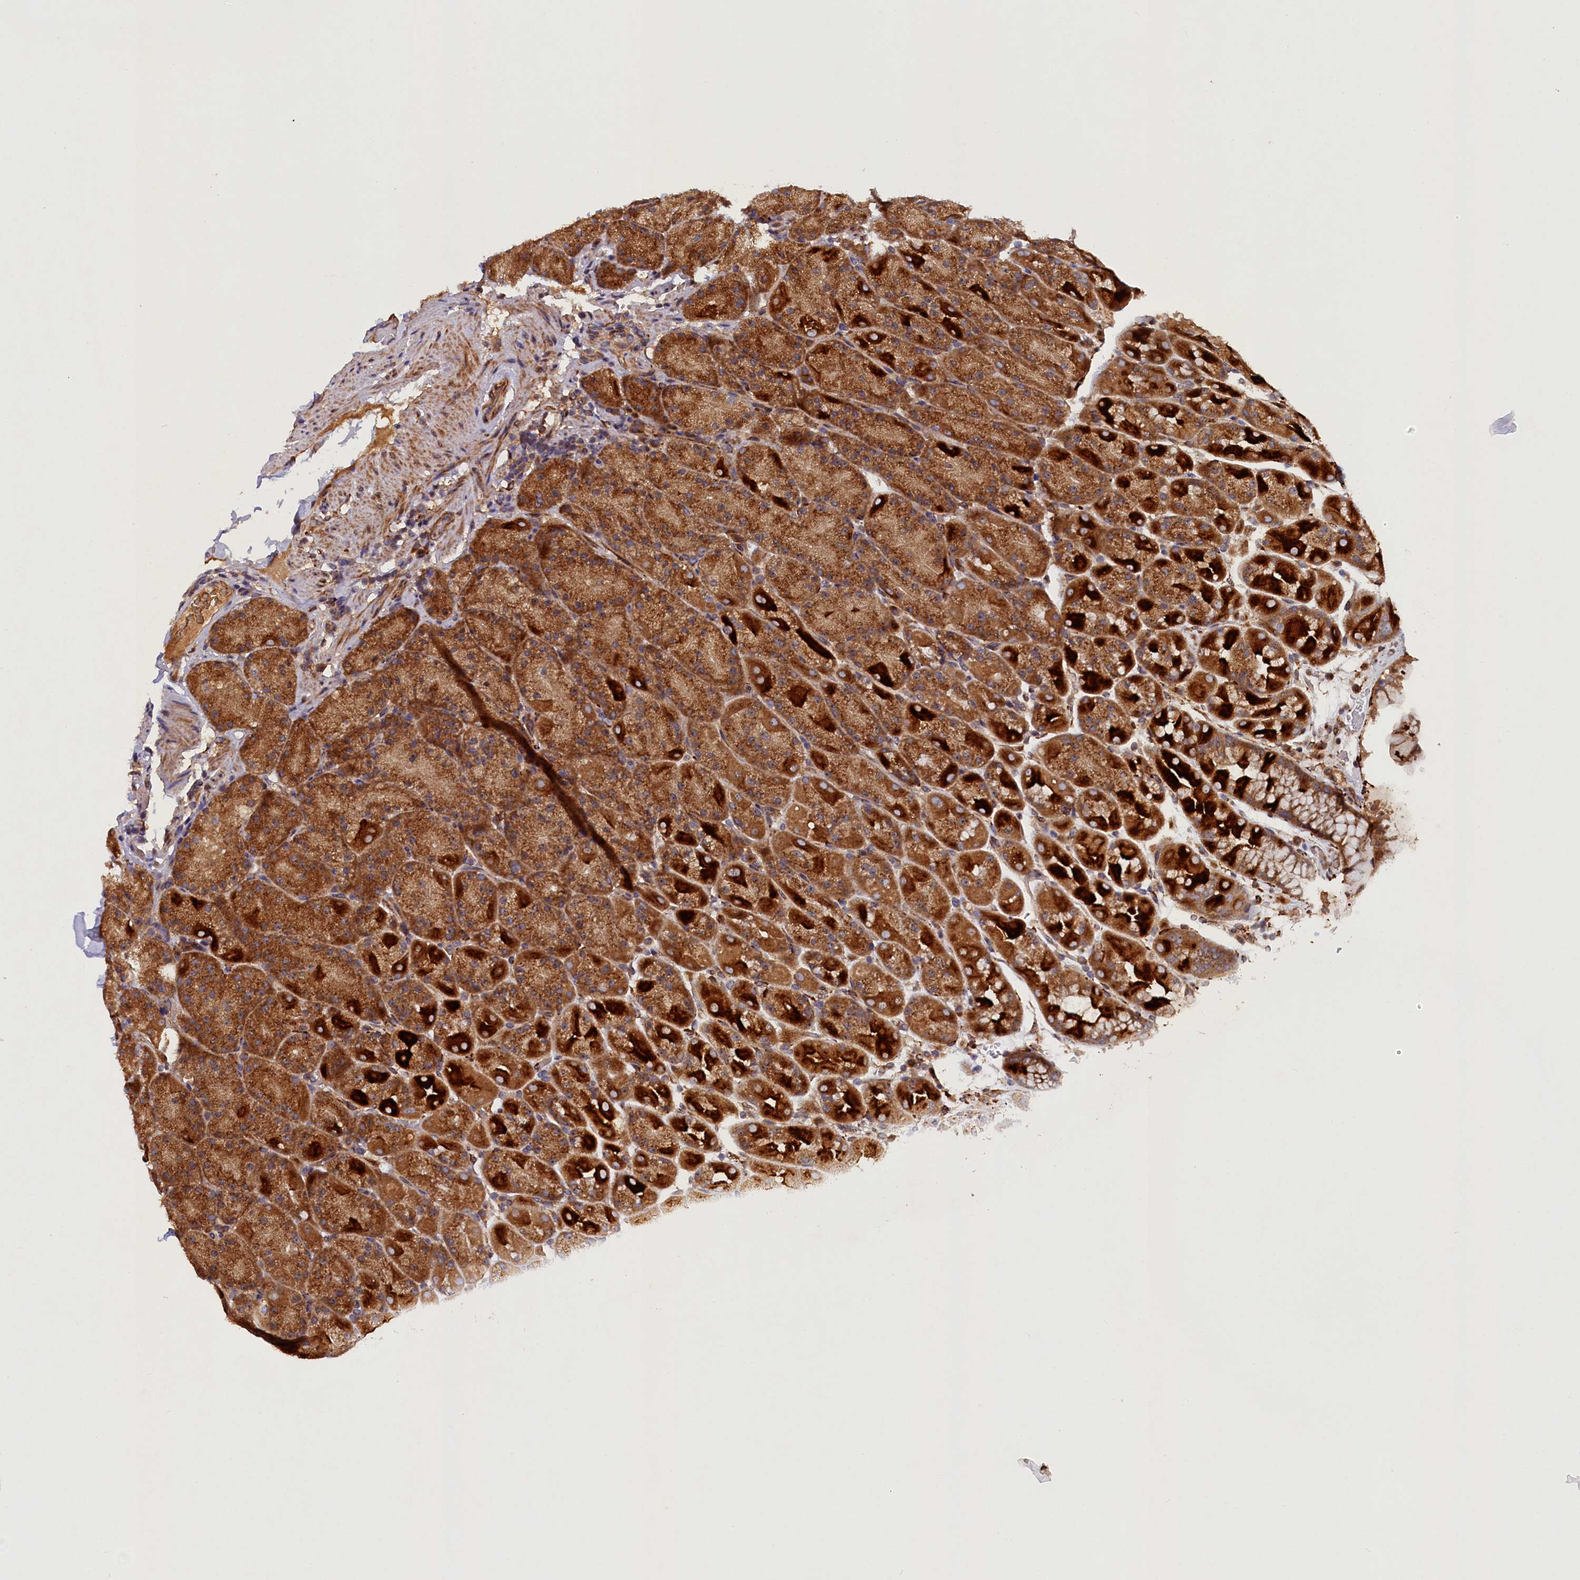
{"staining": {"intensity": "strong", "quantity": ">75%", "location": "cytoplasmic/membranous"}, "tissue": "stomach", "cell_type": "Glandular cells", "image_type": "normal", "snomed": [{"axis": "morphology", "description": "Normal tissue, NOS"}, {"axis": "topography", "description": "Stomach, upper"}, {"axis": "topography", "description": "Stomach, lower"}], "caption": "Protein staining of benign stomach demonstrates strong cytoplasmic/membranous staining in about >75% of glandular cells.", "gene": "ARRDC4", "patient": {"sex": "male", "age": 67}}